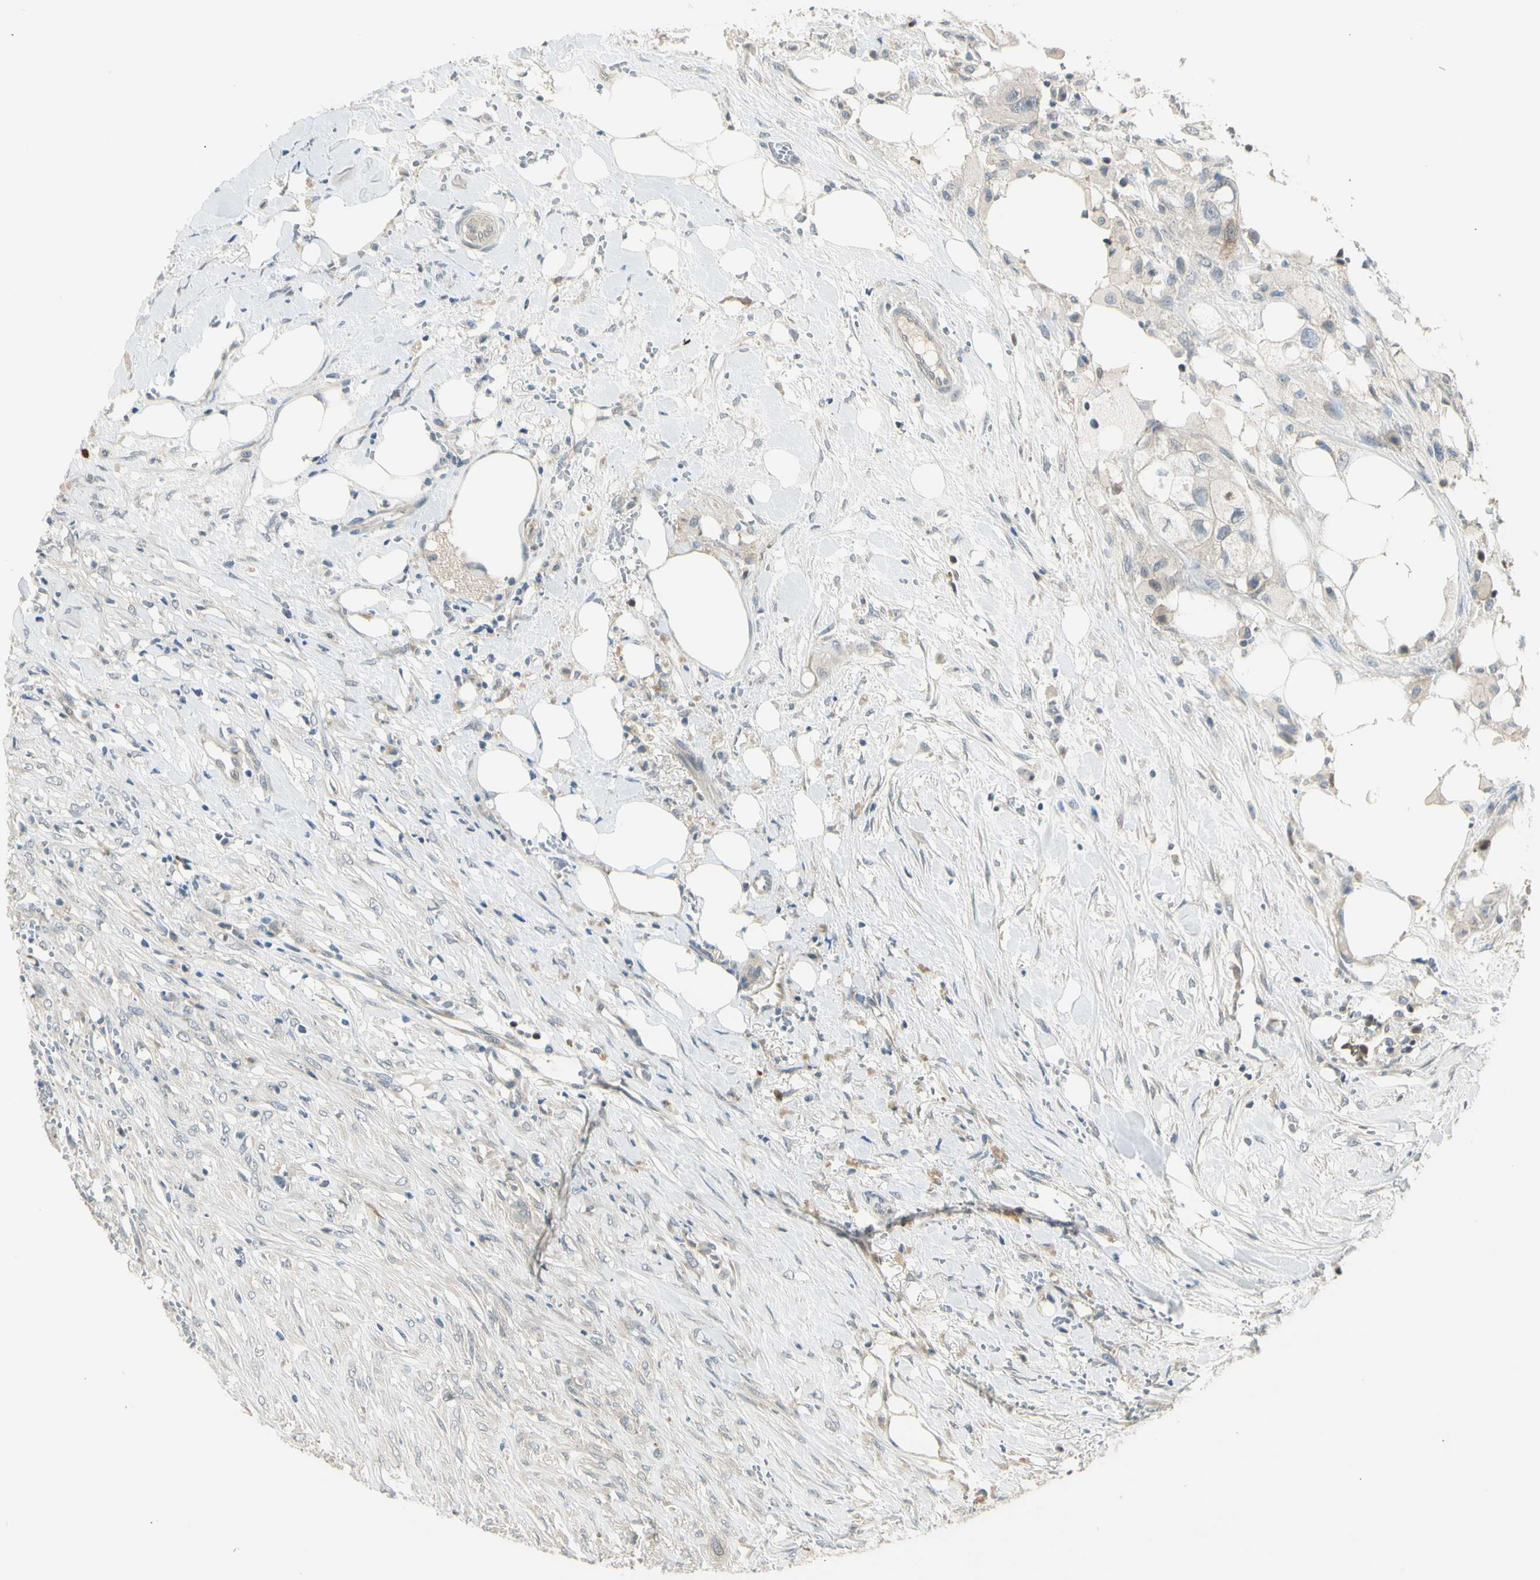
{"staining": {"intensity": "negative", "quantity": "none", "location": "none"}, "tissue": "colorectal cancer", "cell_type": "Tumor cells", "image_type": "cancer", "snomed": [{"axis": "morphology", "description": "Adenocarcinoma, NOS"}, {"axis": "topography", "description": "Colon"}], "caption": "Tumor cells are negative for brown protein staining in colorectal cancer. Nuclei are stained in blue.", "gene": "PCDHB15", "patient": {"sex": "female", "age": 57}}